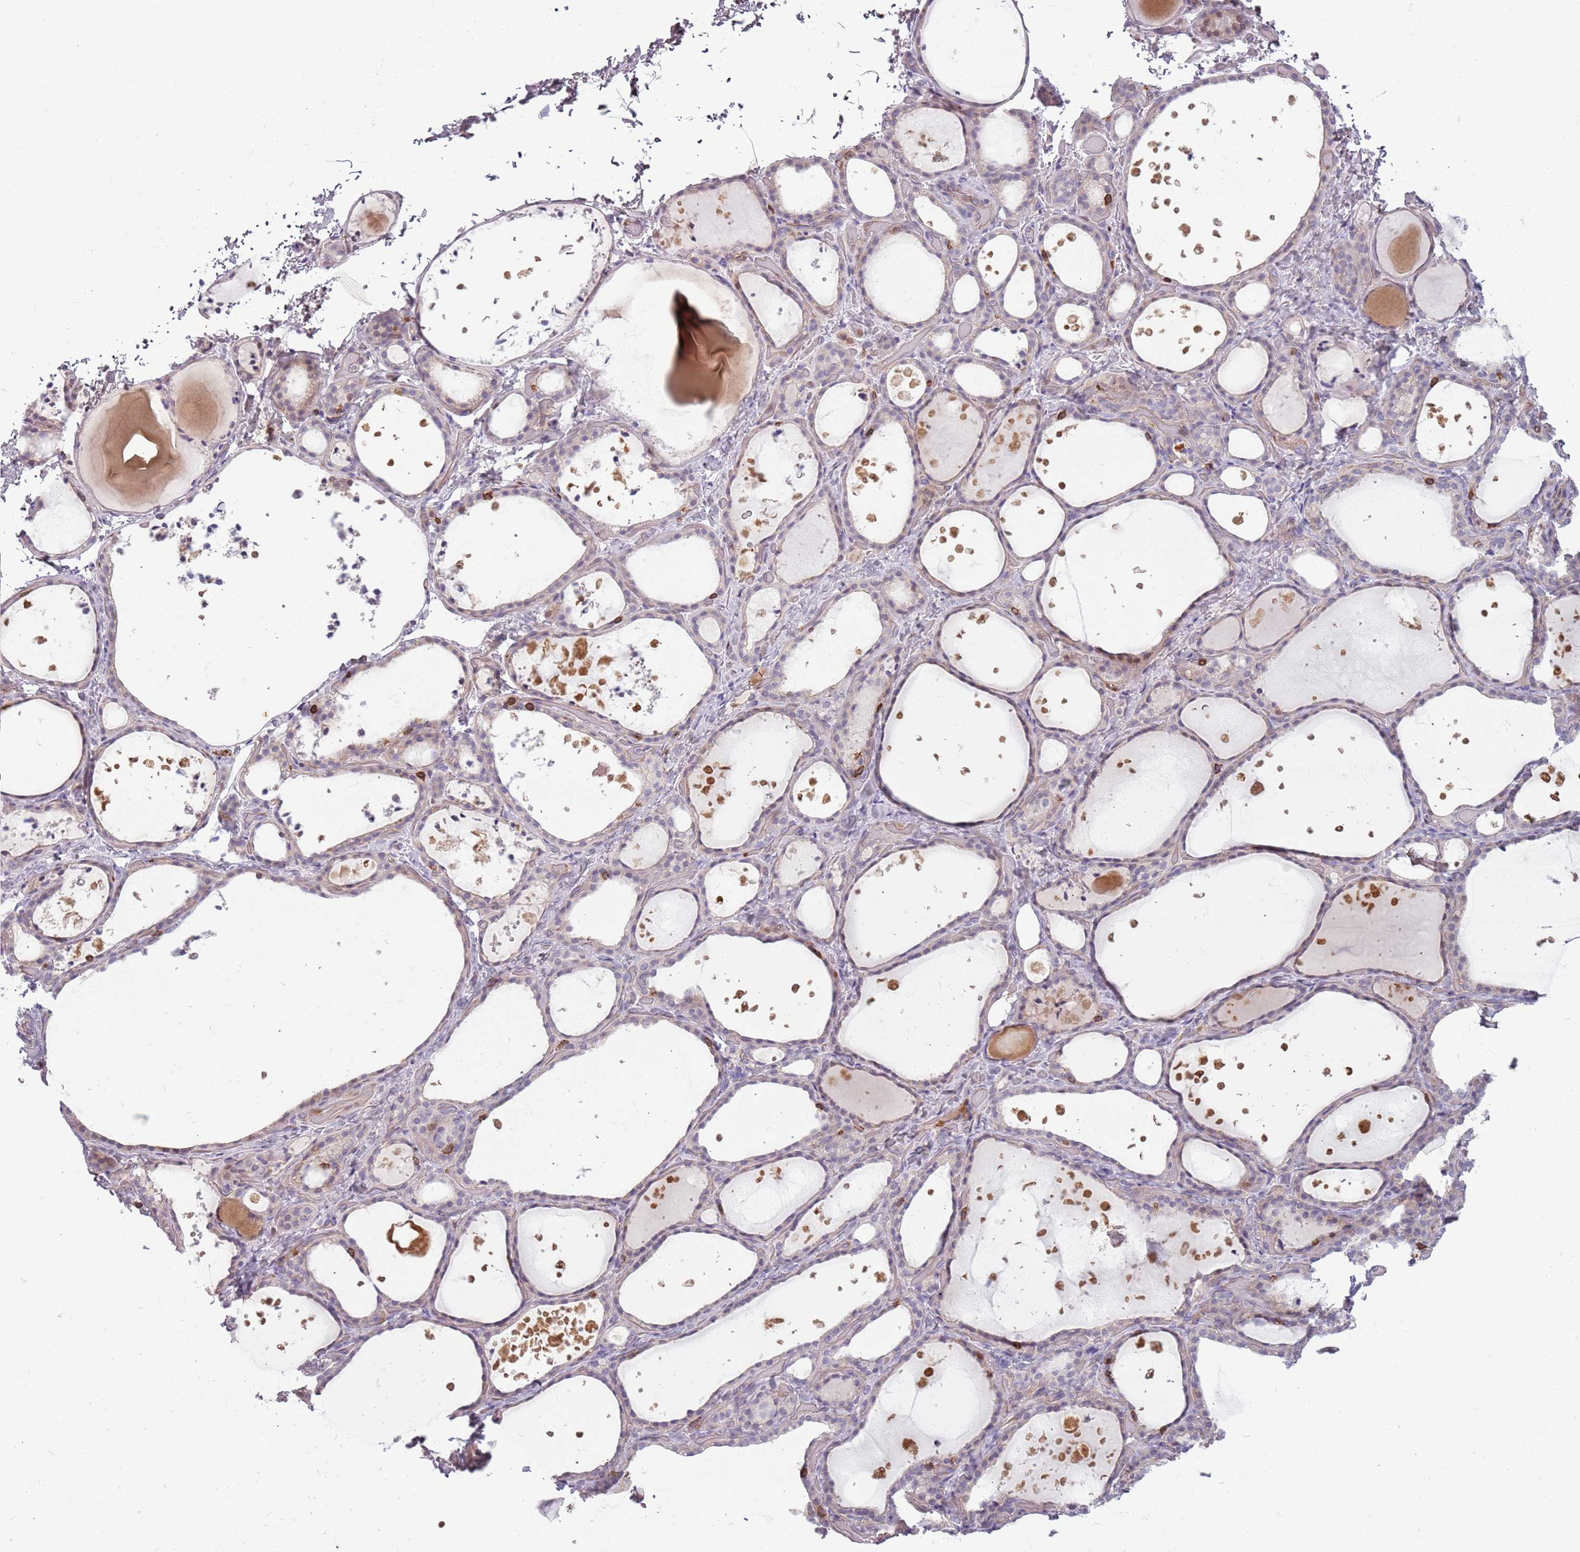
{"staining": {"intensity": "weak", "quantity": "<25%", "location": "cytoplasmic/membranous"}, "tissue": "thyroid gland", "cell_type": "Glandular cells", "image_type": "normal", "snomed": [{"axis": "morphology", "description": "Normal tissue, NOS"}, {"axis": "topography", "description": "Thyroid gland"}], "caption": "This image is of unremarkable thyroid gland stained with immunohistochemistry (IHC) to label a protein in brown with the nuclei are counter-stained blue. There is no staining in glandular cells. The staining is performed using DAB brown chromogen with nuclei counter-stained in using hematoxylin.", "gene": "ZNF583", "patient": {"sex": "female", "age": 44}}